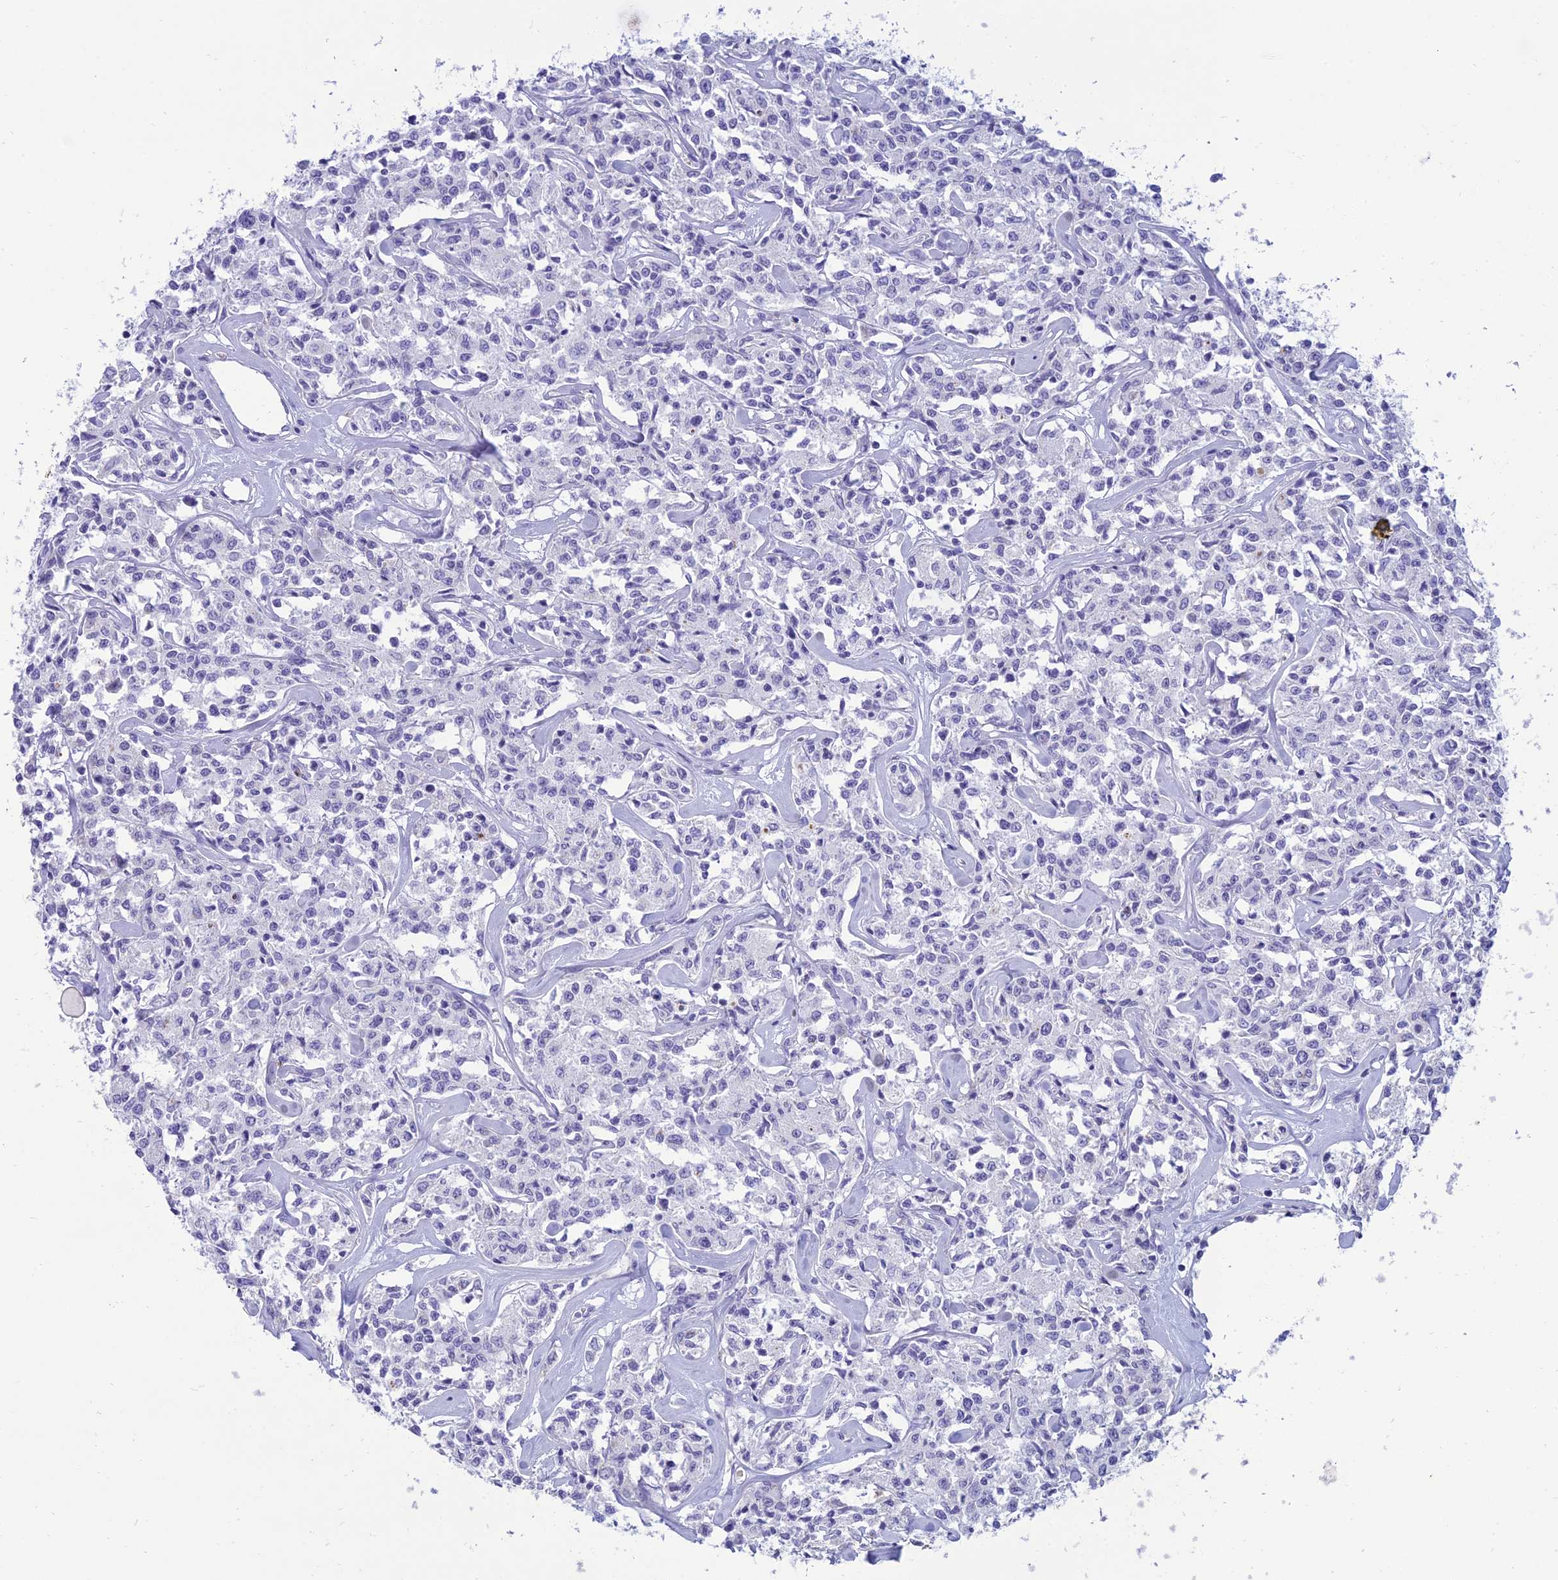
{"staining": {"intensity": "negative", "quantity": "none", "location": "none"}, "tissue": "lymphoma", "cell_type": "Tumor cells", "image_type": "cancer", "snomed": [{"axis": "morphology", "description": "Malignant lymphoma, non-Hodgkin's type, Low grade"}, {"axis": "topography", "description": "Small intestine"}], "caption": "Tumor cells are negative for protein expression in human low-grade malignant lymphoma, non-Hodgkin's type.", "gene": "MAL2", "patient": {"sex": "female", "age": 59}}